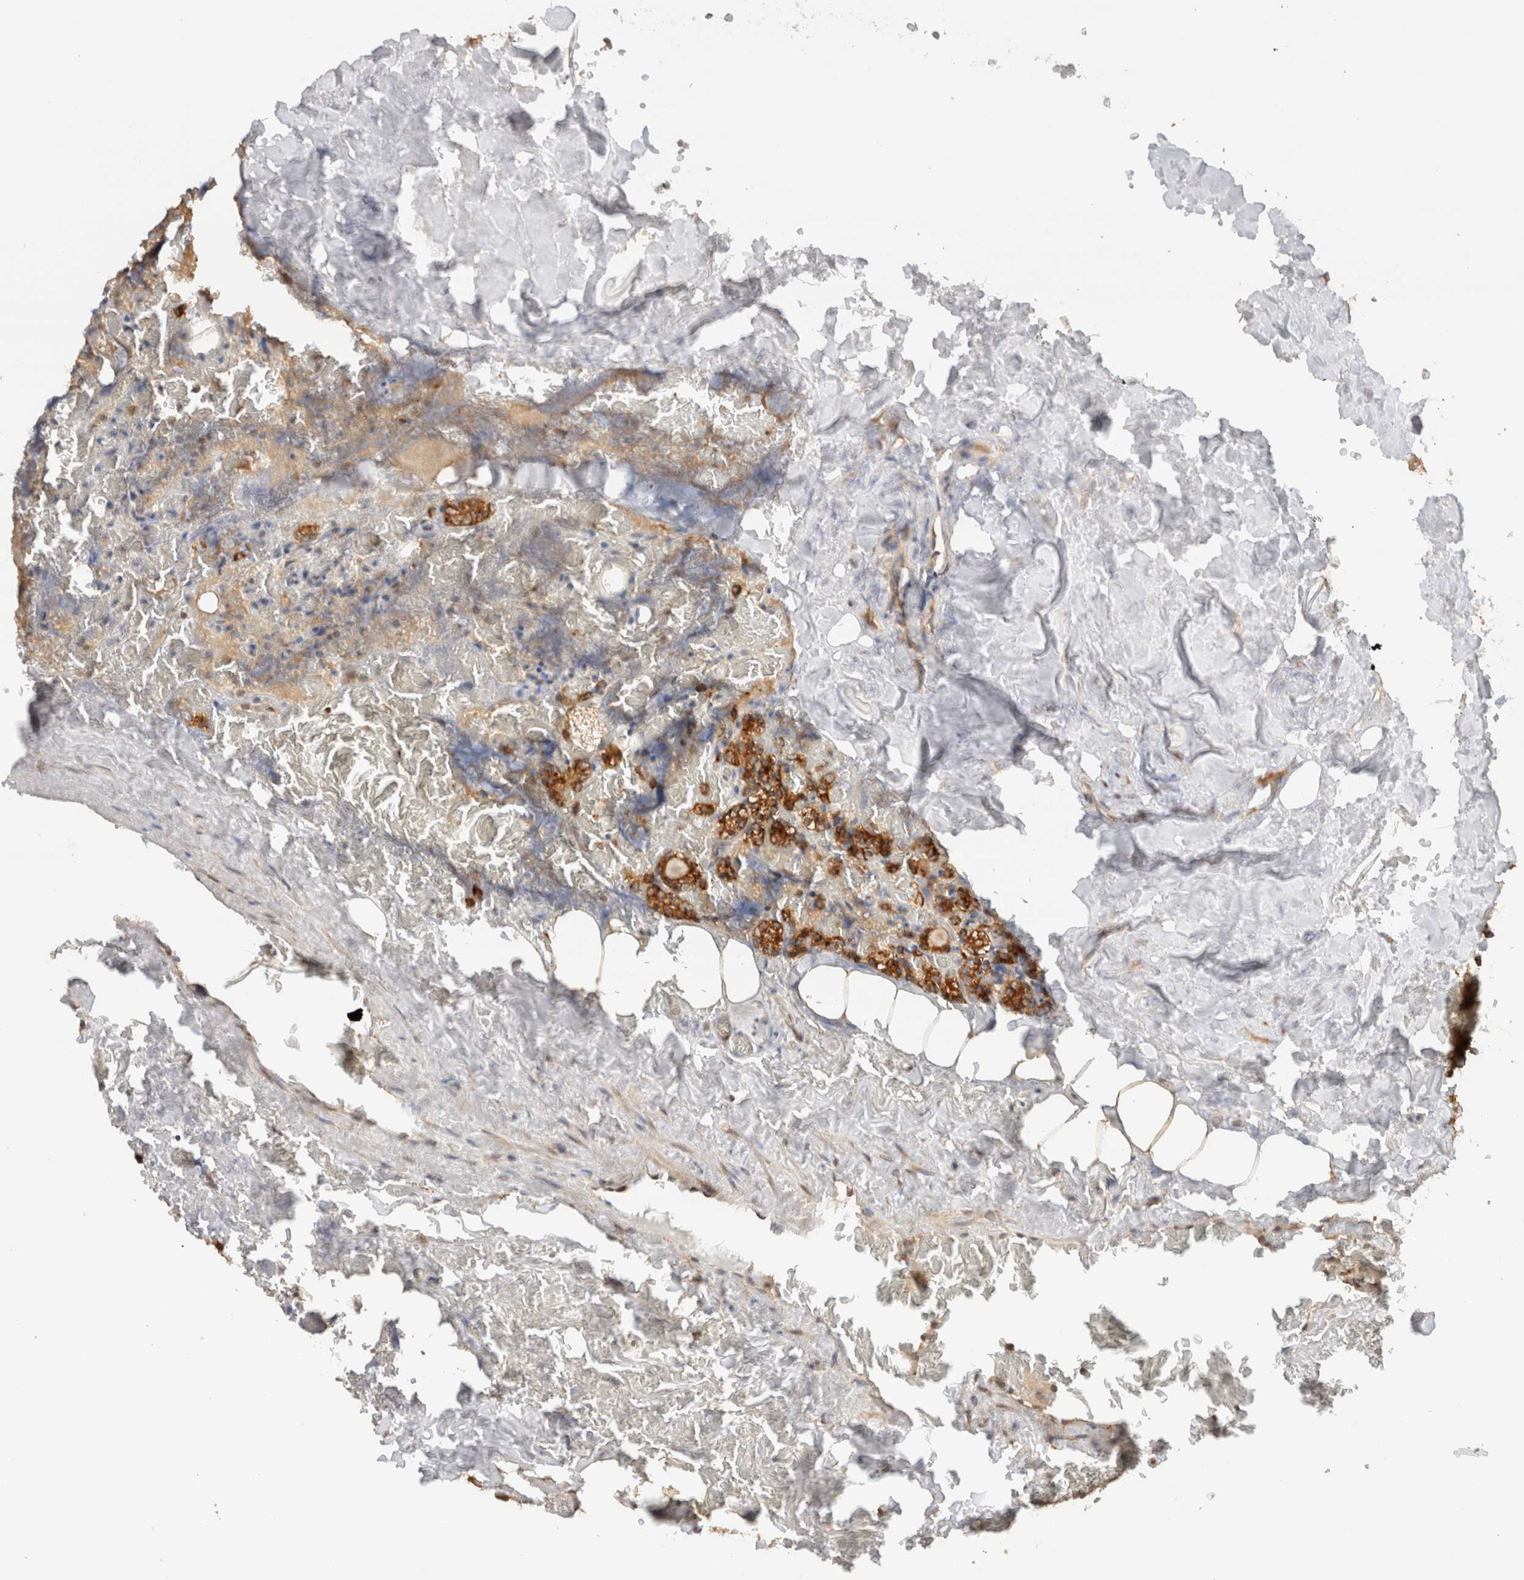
{"staining": {"intensity": "strong", "quantity": ">75%", "location": "cytoplasmic/membranous"}, "tissue": "parathyroid gland", "cell_type": "Glandular cells", "image_type": "normal", "snomed": [{"axis": "morphology", "description": "Normal tissue, NOS"}, {"axis": "topography", "description": "Parathyroid gland"}], "caption": "IHC (DAB) staining of benign human parathyroid gland shows strong cytoplasmic/membranous protein expression in approximately >75% of glandular cells.", "gene": "ARFGEF2", "patient": {"sex": "female", "age": 78}}